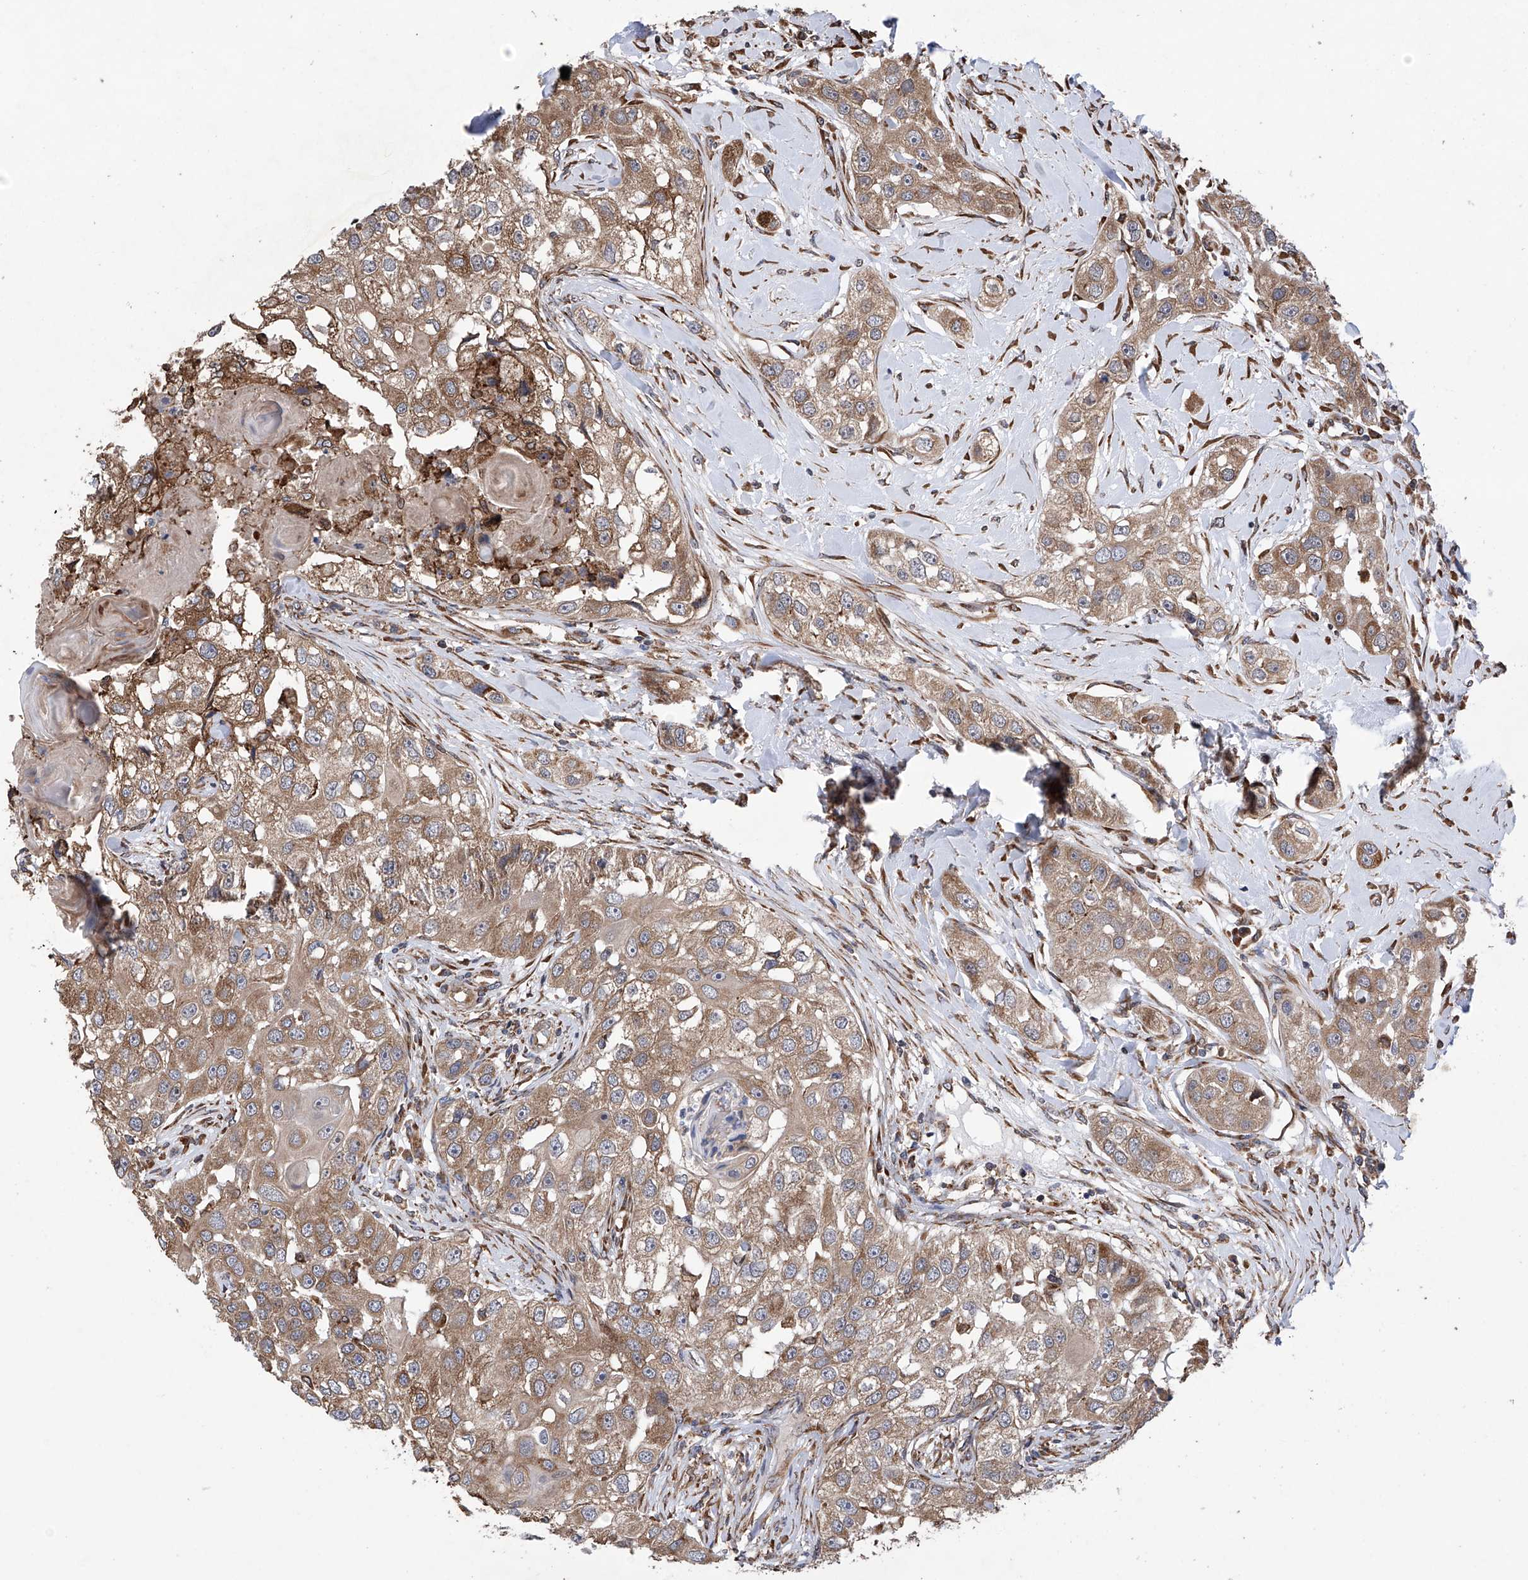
{"staining": {"intensity": "moderate", "quantity": ">75%", "location": "cytoplasmic/membranous"}, "tissue": "head and neck cancer", "cell_type": "Tumor cells", "image_type": "cancer", "snomed": [{"axis": "morphology", "description": "Normal tissue, NOS"}, {"axis": "morphology", "description": "Squamous cell carcinoma, NOS"}, {"axis": "topography", "description": "Skeletal muscle"}, {"axis": "topography", "description": "Head-Neck"}], "caption": "Head and neck squamous cell carcinoma tissue exhibits moderate cytoplasmic/membranous staining in about >75% of tumor cells, visualized by immunohistochemistry. Ihc stains the protein of interest in brown and the nuclei are stained blue.", "gene": "DNAH8", "patient": {"sex": "male", "age": 51}}